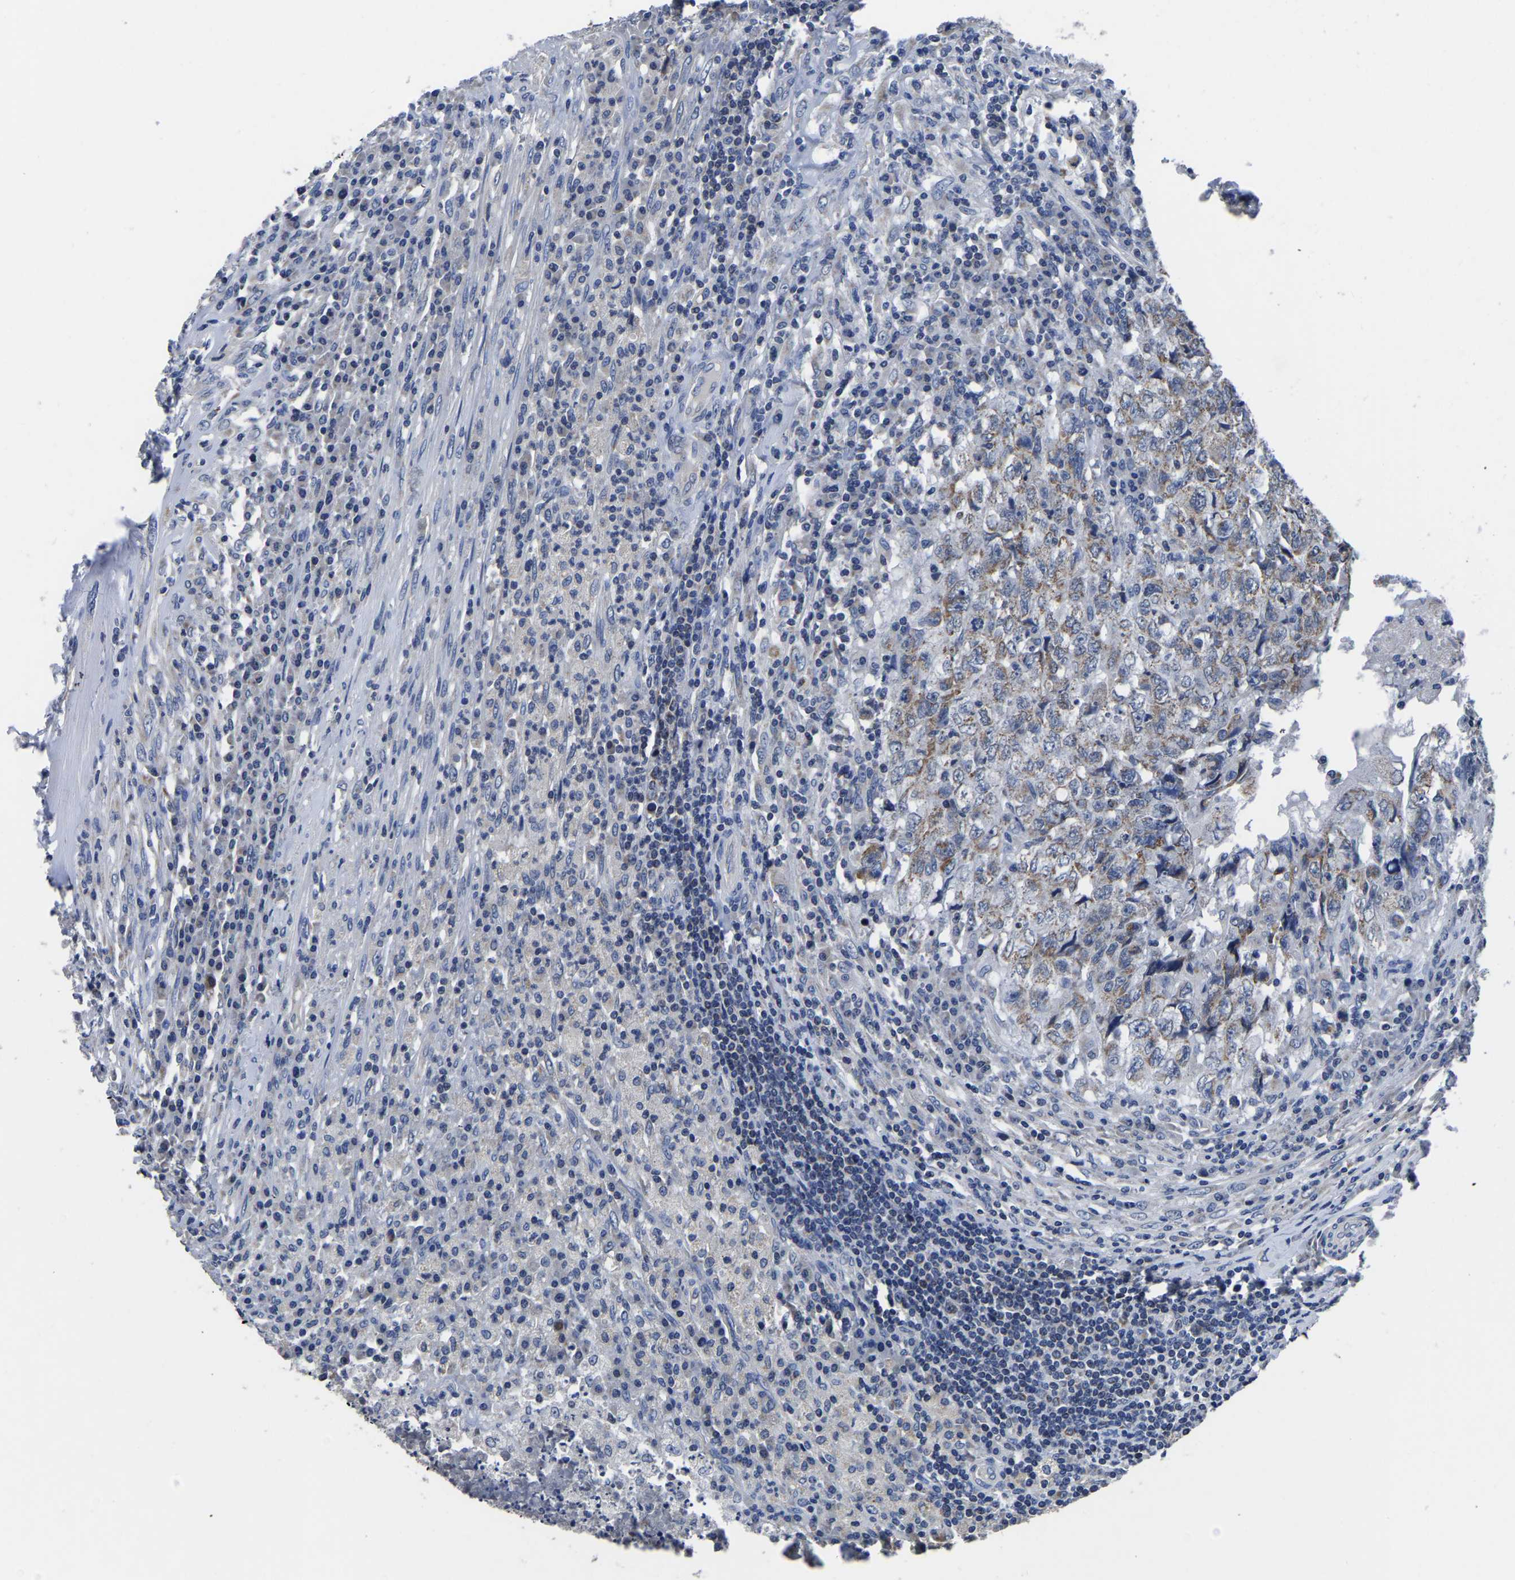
{"staining": {"intensity": "moderate", "quantity": "25%-75%", "location": "cytoplasmic/membranous"}, "tissue": "testis cancer", "cell_type": "Tumor cells", "image_type": "cancer", "snomed": [{"axis": "morphology", "description": "Necrosis, NOS"}, {"axis": "morphology", "description": "Carcinoma, Embryonal, NOS"}, {"axis": "topography", "description": "Testis"}], "caption": "Approximately 25%-75% of tumor cells in embryonal carcinoma (testis) show moderate cytoplasmic/membranous protein positivity as visualized by brown immunohistochemical staining.", "gene": "FGD5", "patient": {"sex": "male", "age": 19}}